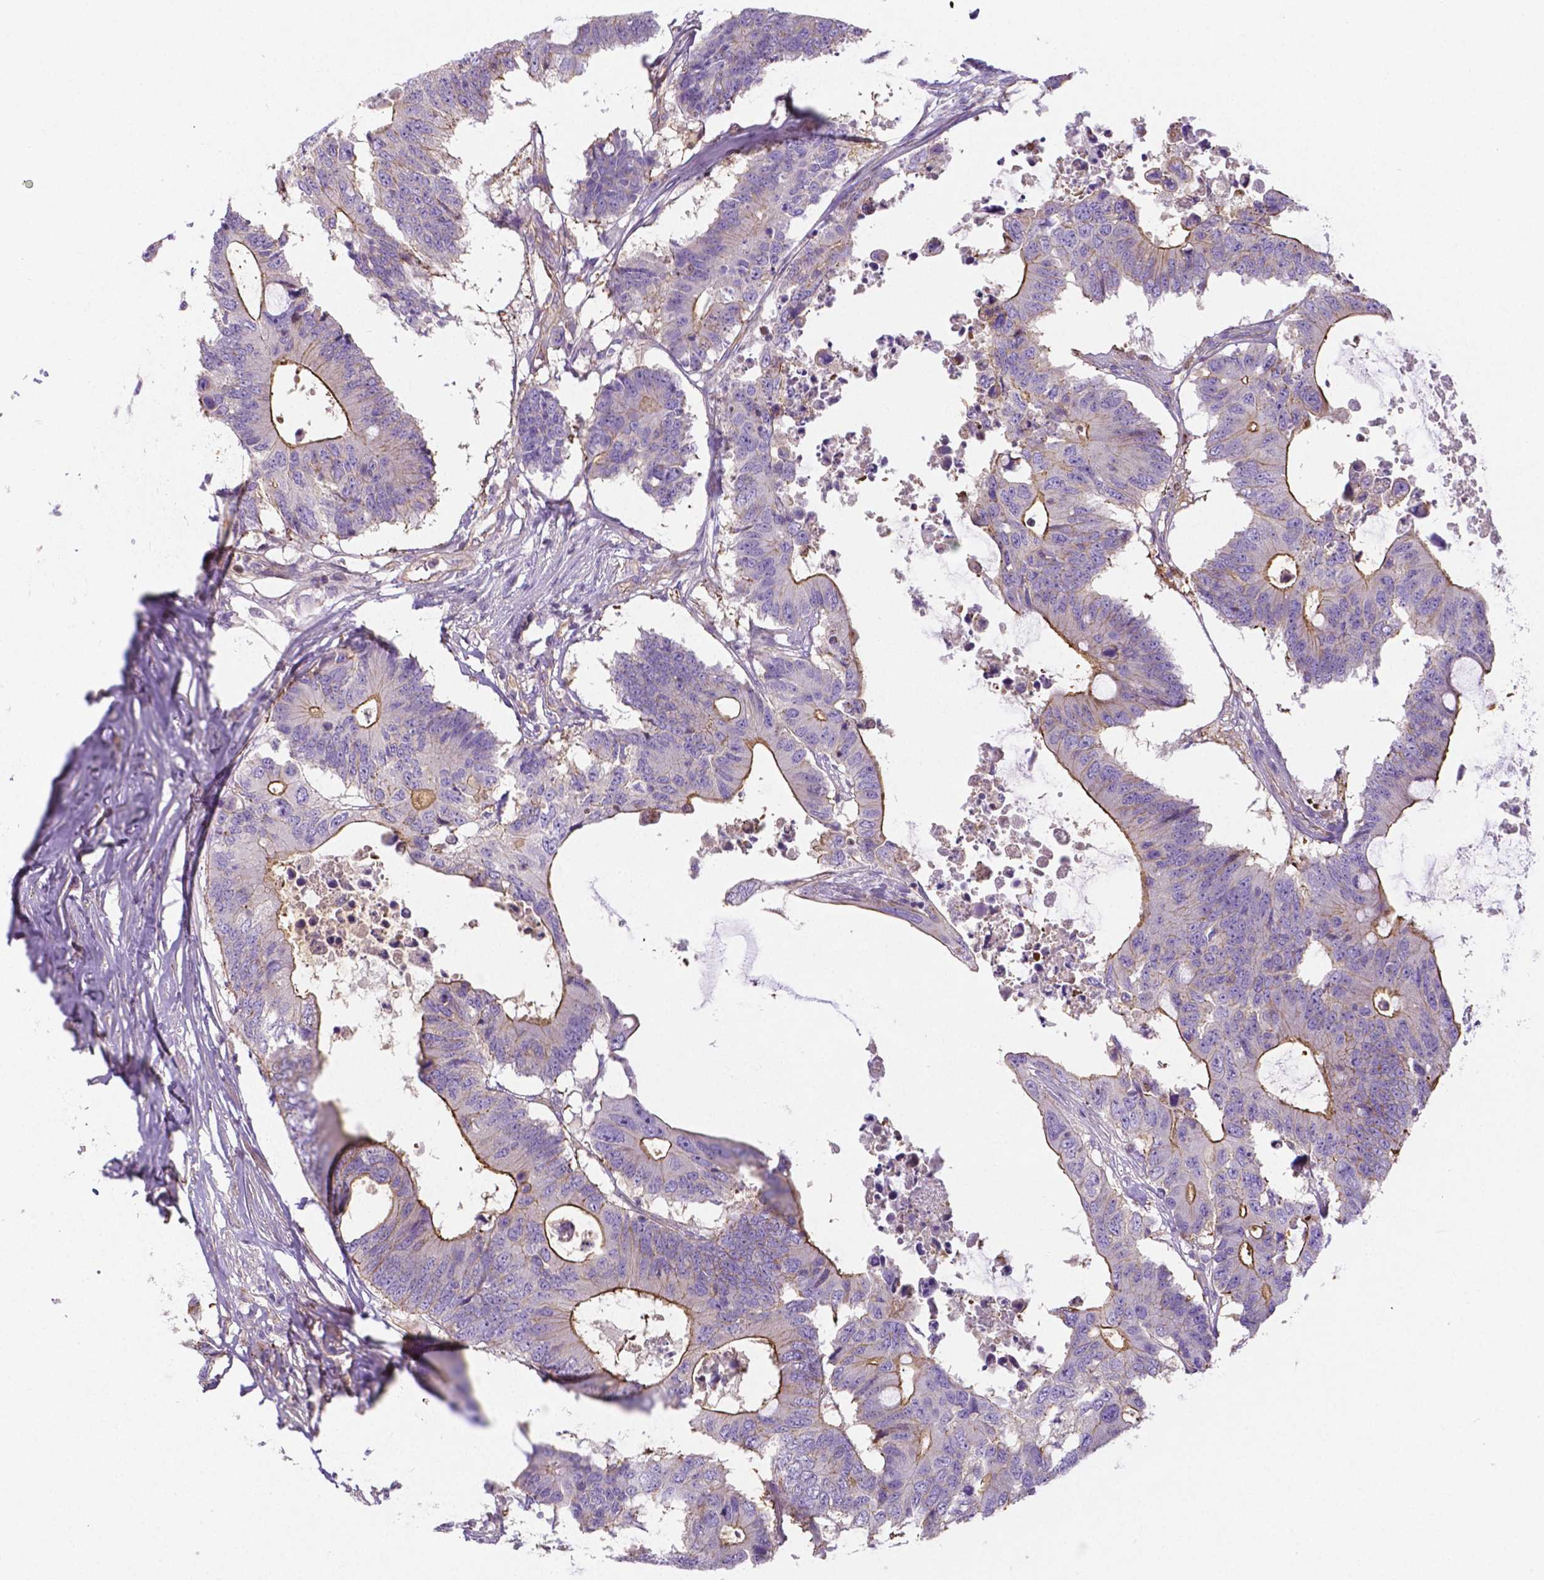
{"staining": {"intensity": "strong", "quantity": "<25%", "location": "cytoplasmic/membranous"}, "tissue": "colorectal cancer", "cell_type": "Tumor cells", "image_type": "cancer", "snomed": [{"axis": "morphology", "description": "Adenocarcinoma, NOS"}, {"axis": "topography", "description": "Colon"}], "caption": "This is an image of IHC staining of colorectal adenocarcinoma, which shows strong expression in the cytoplasmic/membranous of tumor cells.", "gene": "CRMP1", "patient": {"sex": "male", "age": 71}}